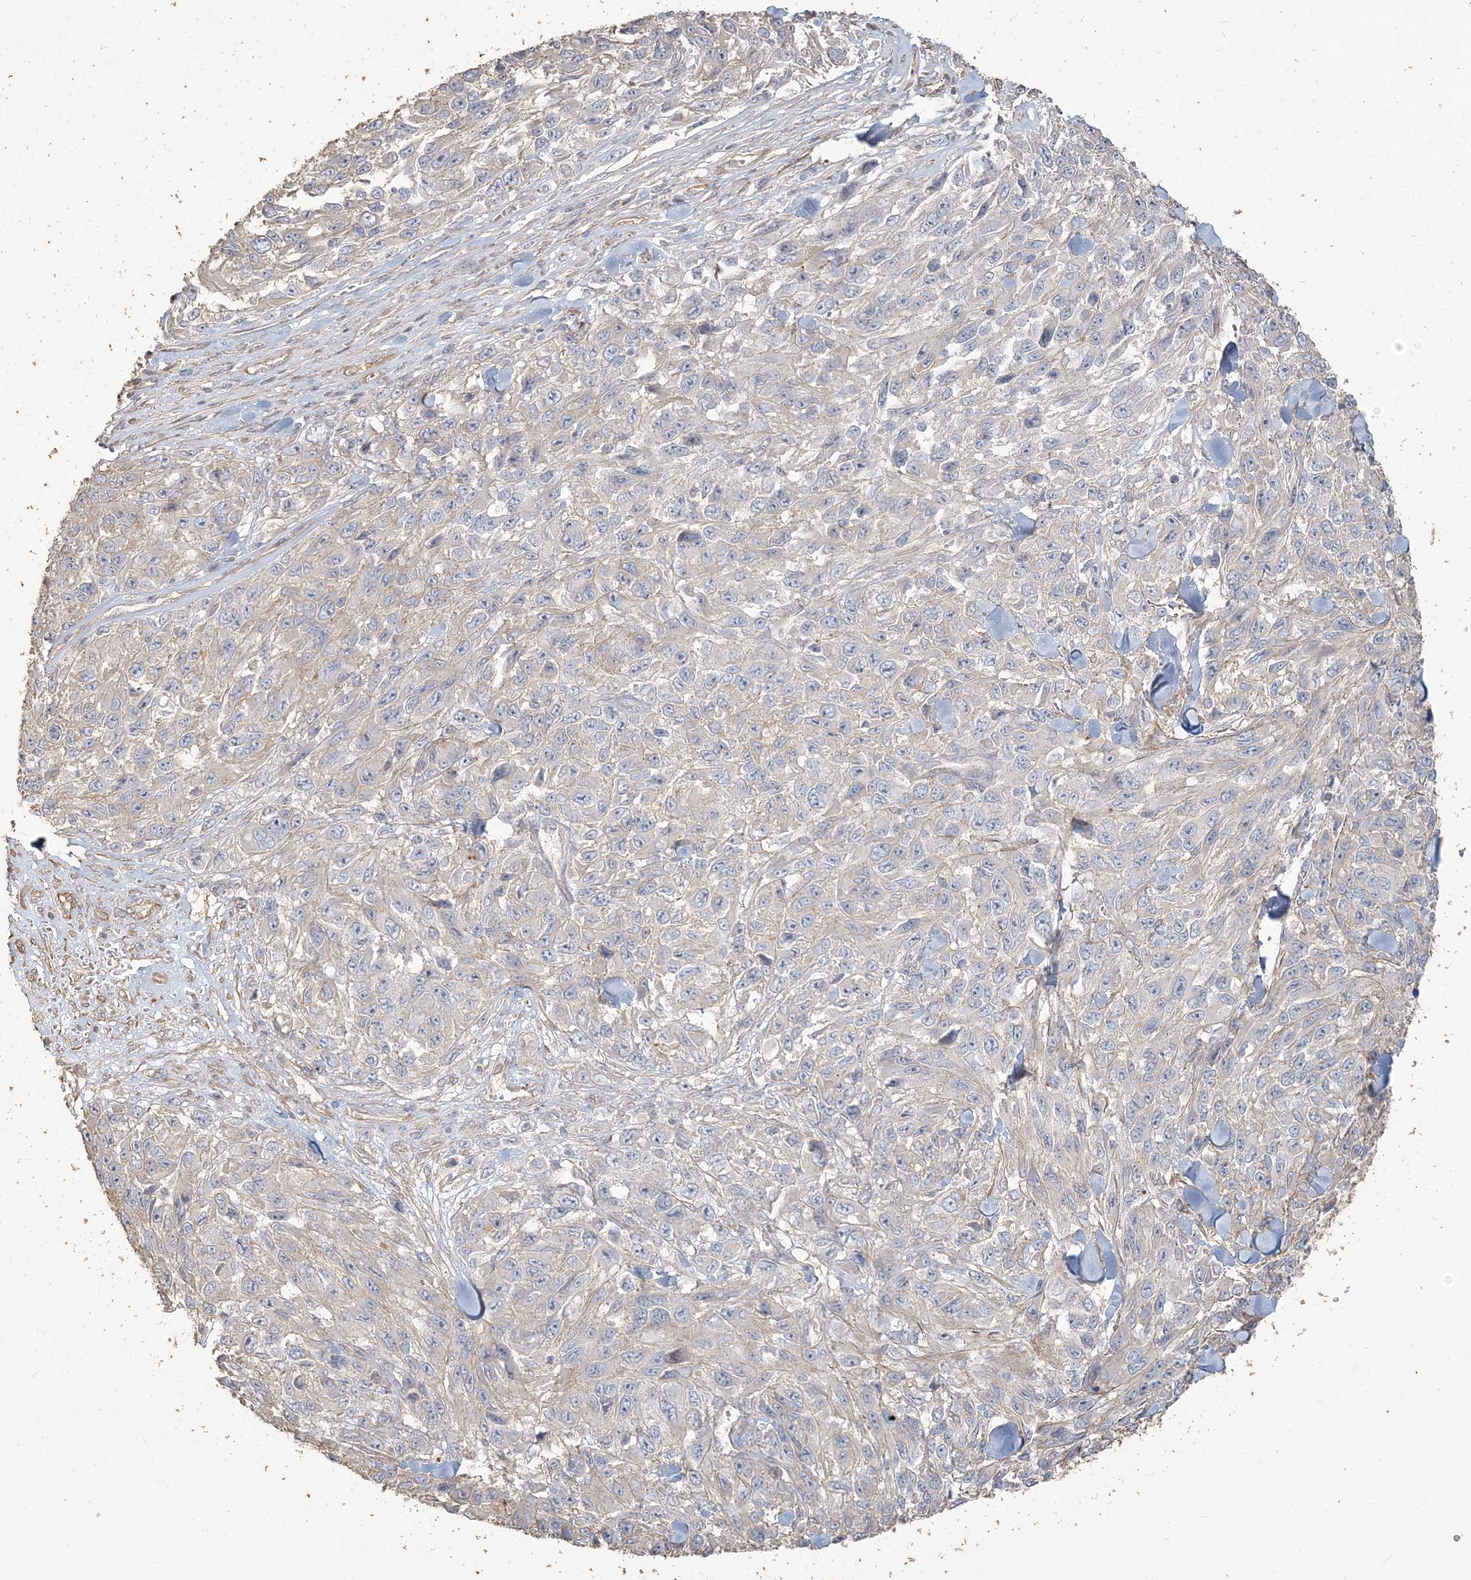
{"staining": {"intensity": "negative", "quantity": "none", "location": "none"}, "tissue": "melanoma", "cell_type": "Tumor cells", "image_type": "cancer", "snomed": [{"axis": "morphology", "description": "Malignant melanoma, NOS"}, {"axis": "topography", "description": "Skin"}], "caption": "Tumor cells show no significant protein staining in melanoma. (Immunohistochemistry, brightfield microscopy, high magnification).", "gene": "RNF145", "patient": {"sex": "female", "age": 96}}